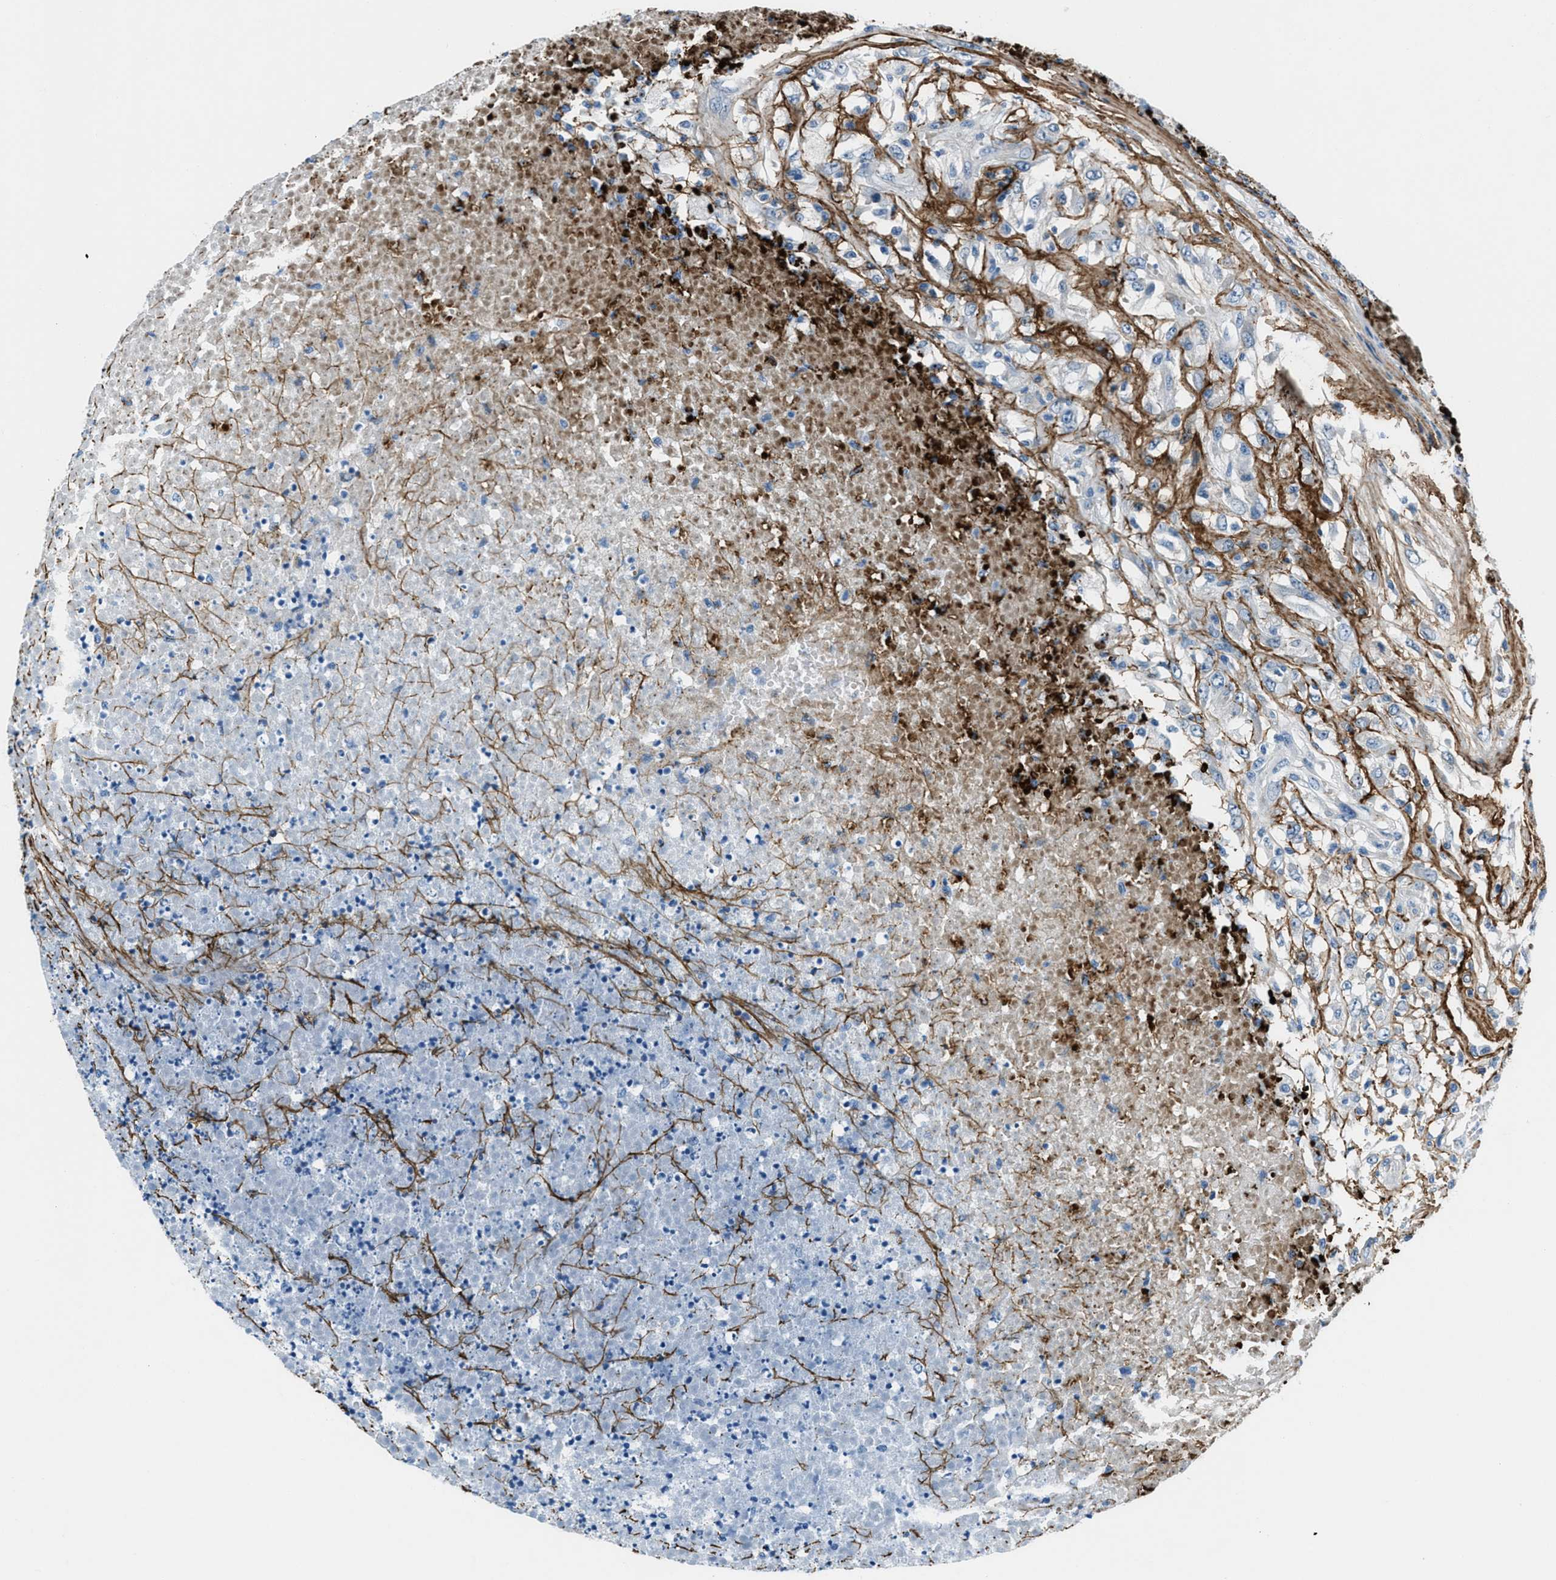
{"staining": {"intensity": "negative", "quantity": "none", "location": "none"}, "tissue": "testis cancer", "cell_type": "Tumor cells", "image_type": "cancer", "snomed": [{"axis": "morphology", "description": "Seminoma, NOS"}, {"axis": "topography", "description": "Testis"}], "caption": "IHC of testis cancer (seminoma) reveals no staining in tumor cells.", "gene": "FBN1", "patient": {"sex": "male", "age": 59}}